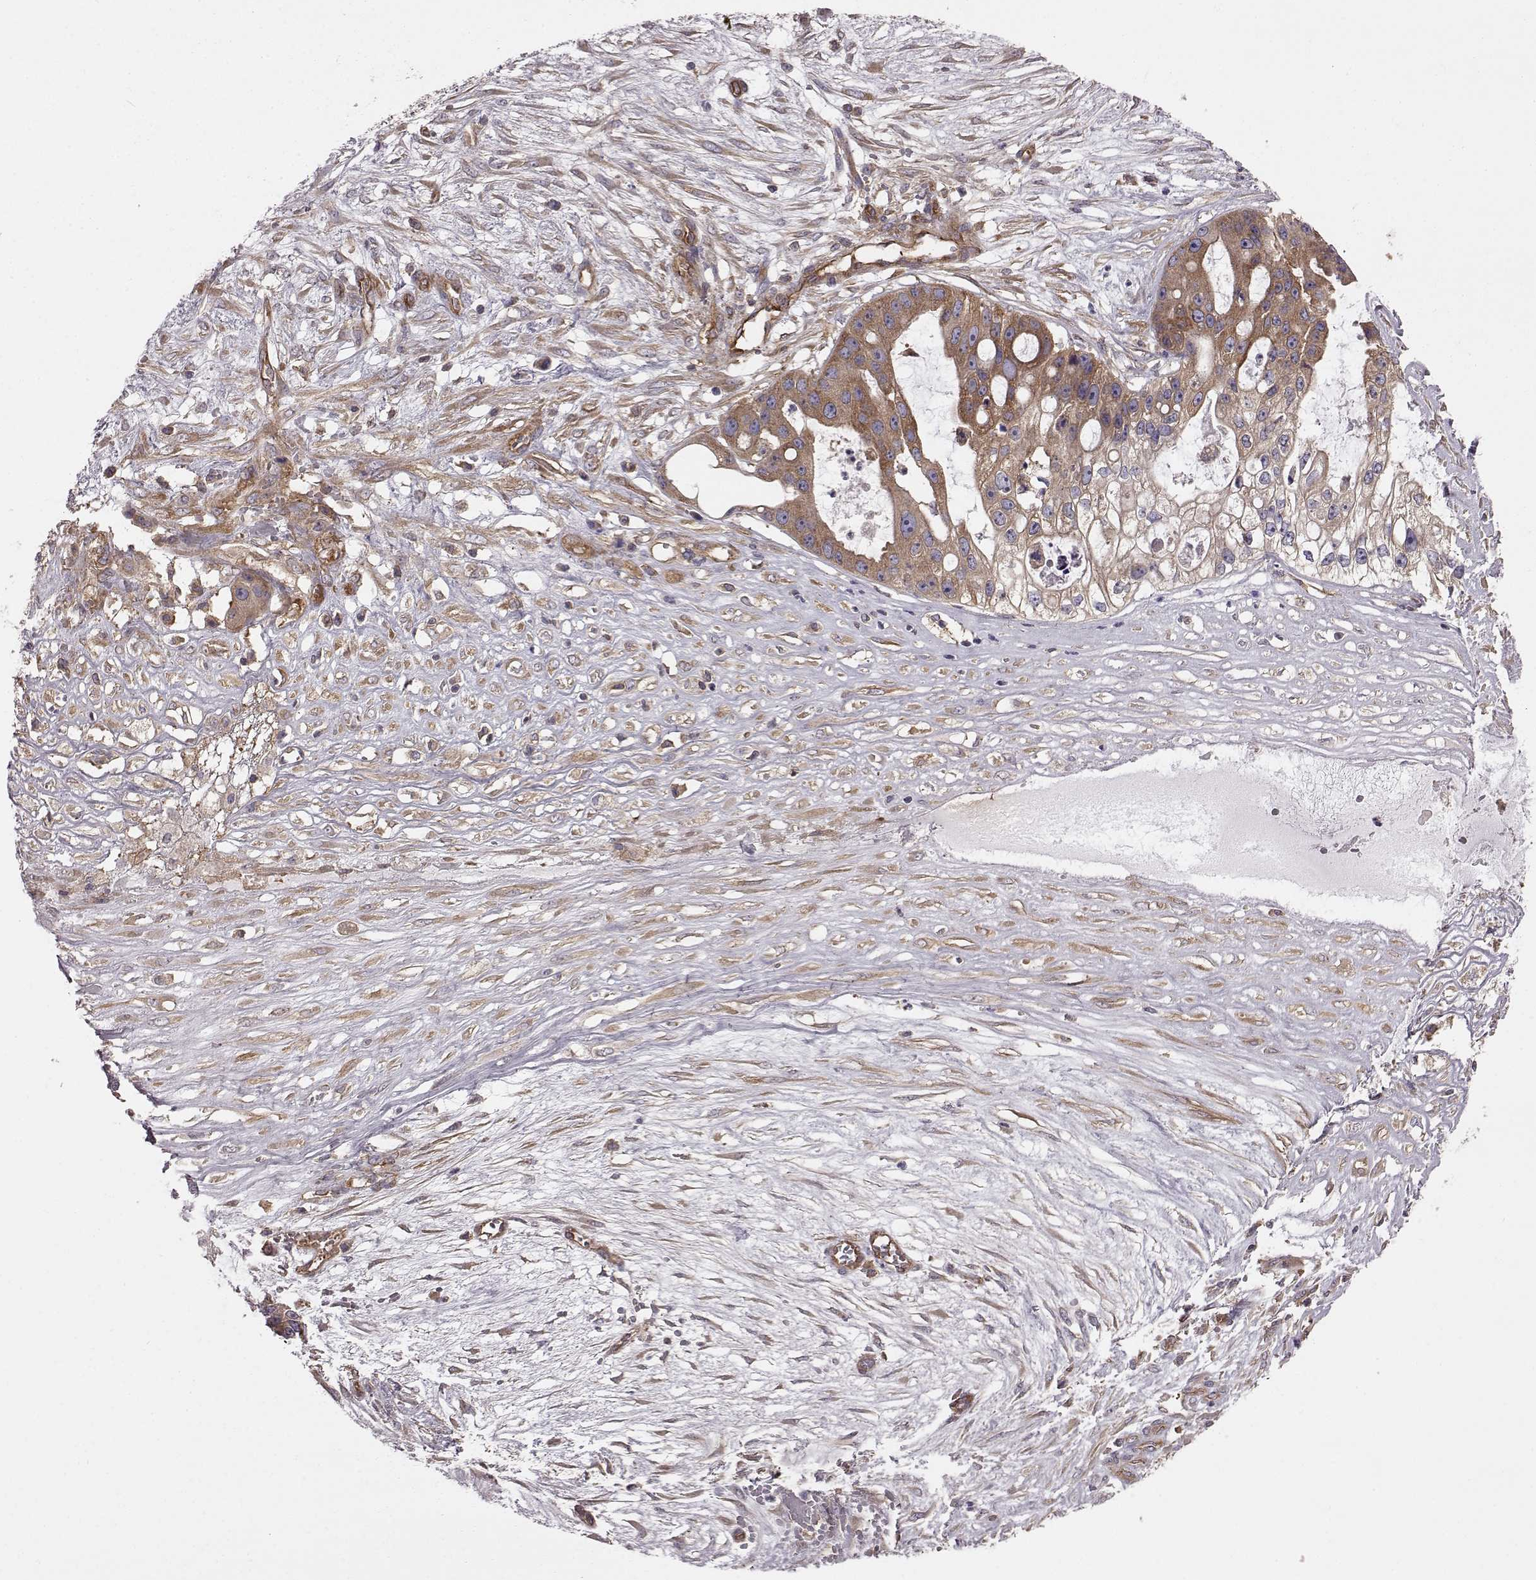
{"staining": {"intensity": "moderate", "quantity": "25%-75%", "location": "cytoplasmic/membranous"}, "tissue": "ovarian cancer", "cell_type": "Tumor cells", "image_type": "cancer", "snomed": [{"axis": "morphology", "description": "Cystadenocarcinoma, serous, NOS"}, {"axis": "topography", "description": "Ovary"}], "caption": "Human ovarian cancer (serous cystadenocarcinoma) stained with a brown dye demonstrates moderate cytoplasmic/membranous positive expression in approximately 25%-75% of tumor cells.", "gene": "RABGAP1", "patient": {"sex": "female", "age": 56}}